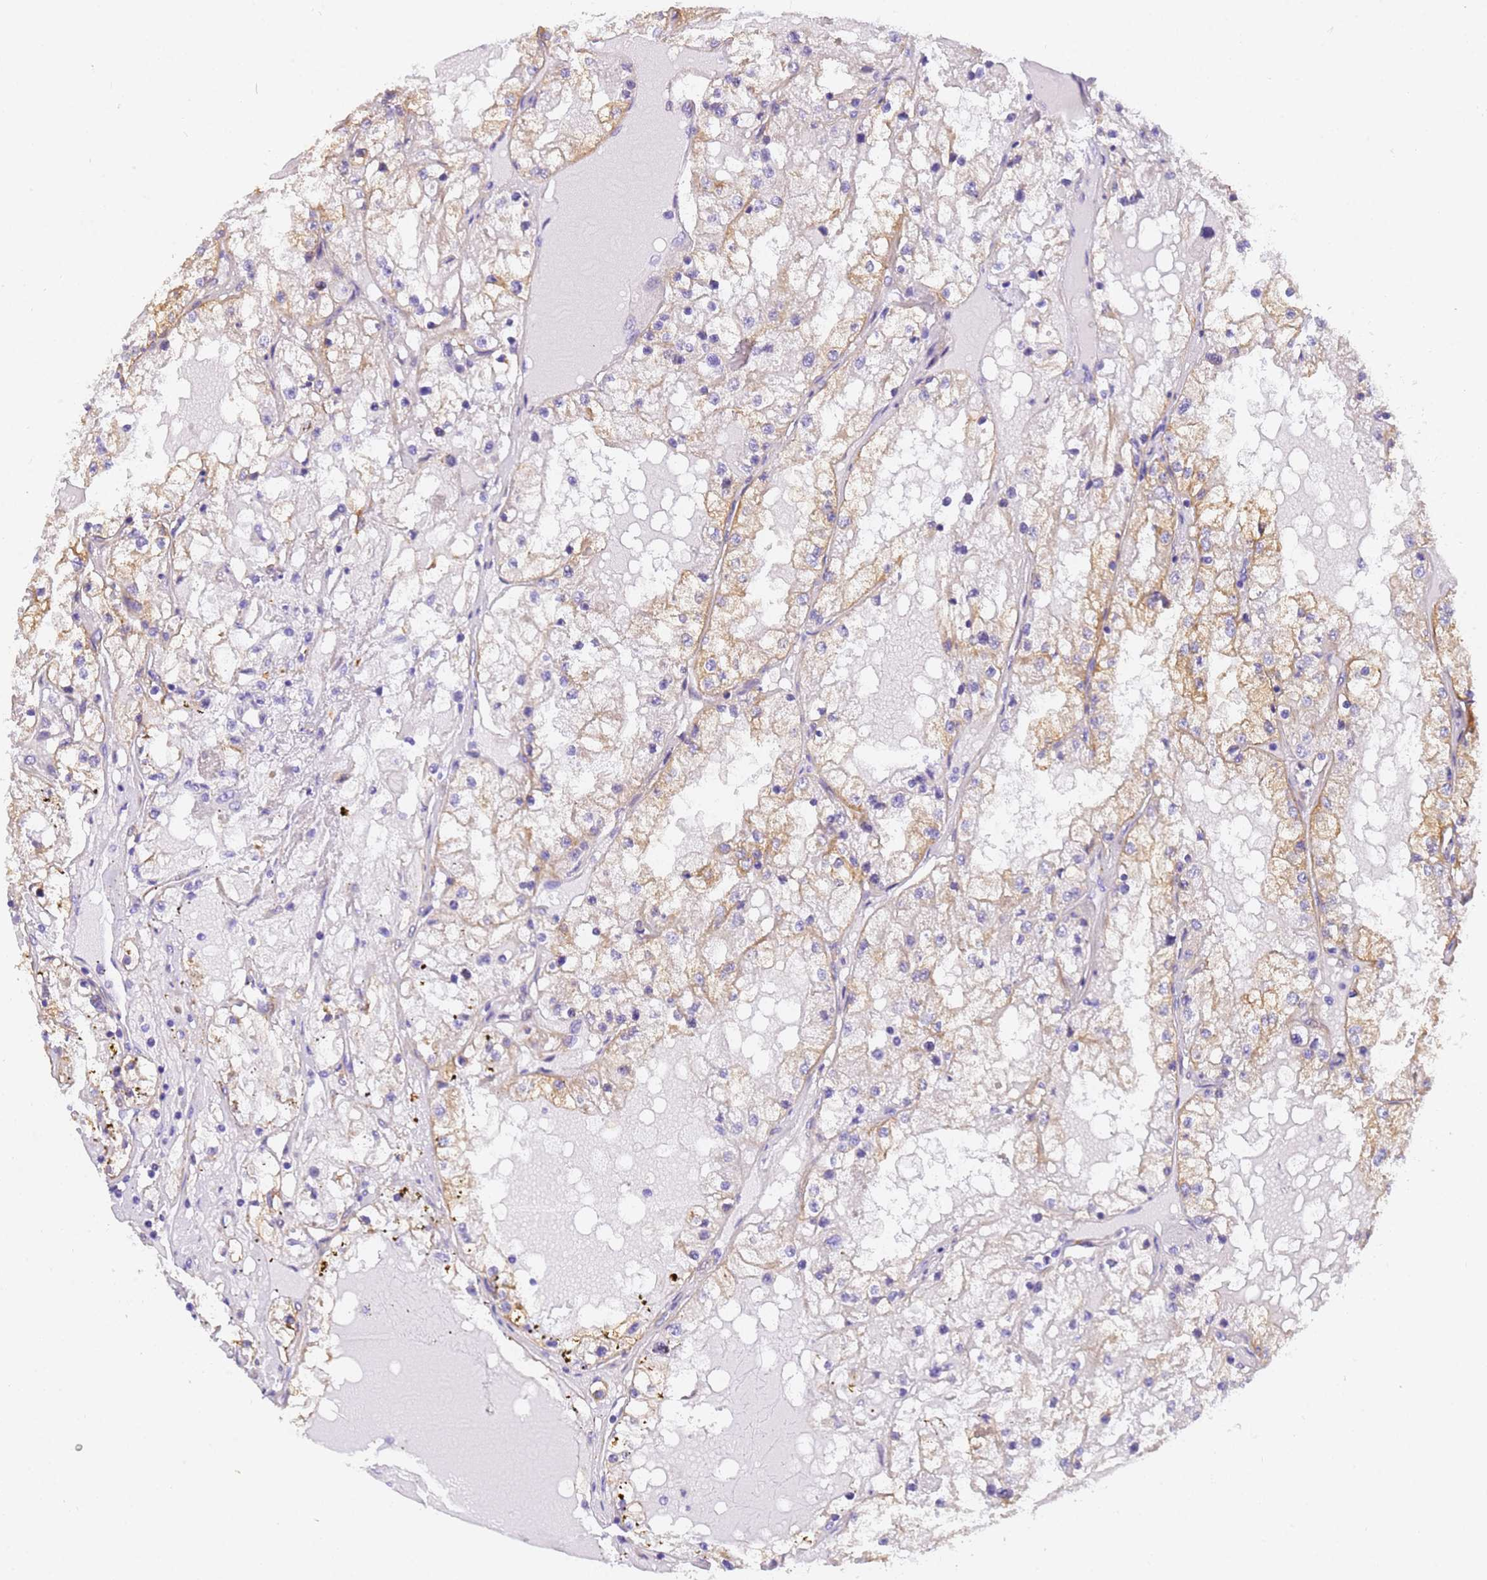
{"staining": {"intensity": "moderate", "quantity": "25%-75%", "location": "cytoplasmic/membranous"}, "tissue": "renal cancer", "cell_type": "Tumor cells", "image_type": "cancer", "snomed": [{"axis": "morphology", "description": "Adenocarcinoma, NOS"}, {"axis": "topography", "description": "Kidney"}], "caption": "DAB (3,3'-diaminobenzidine) immunohistochemical staining of renal adenocarcinoma exhibits moderate cytoplasmic/membranous protein staining in about 25%-75% of tumor cells.", "gene": "MVB12A", "patient": {"sex": "male", "age": 68}}